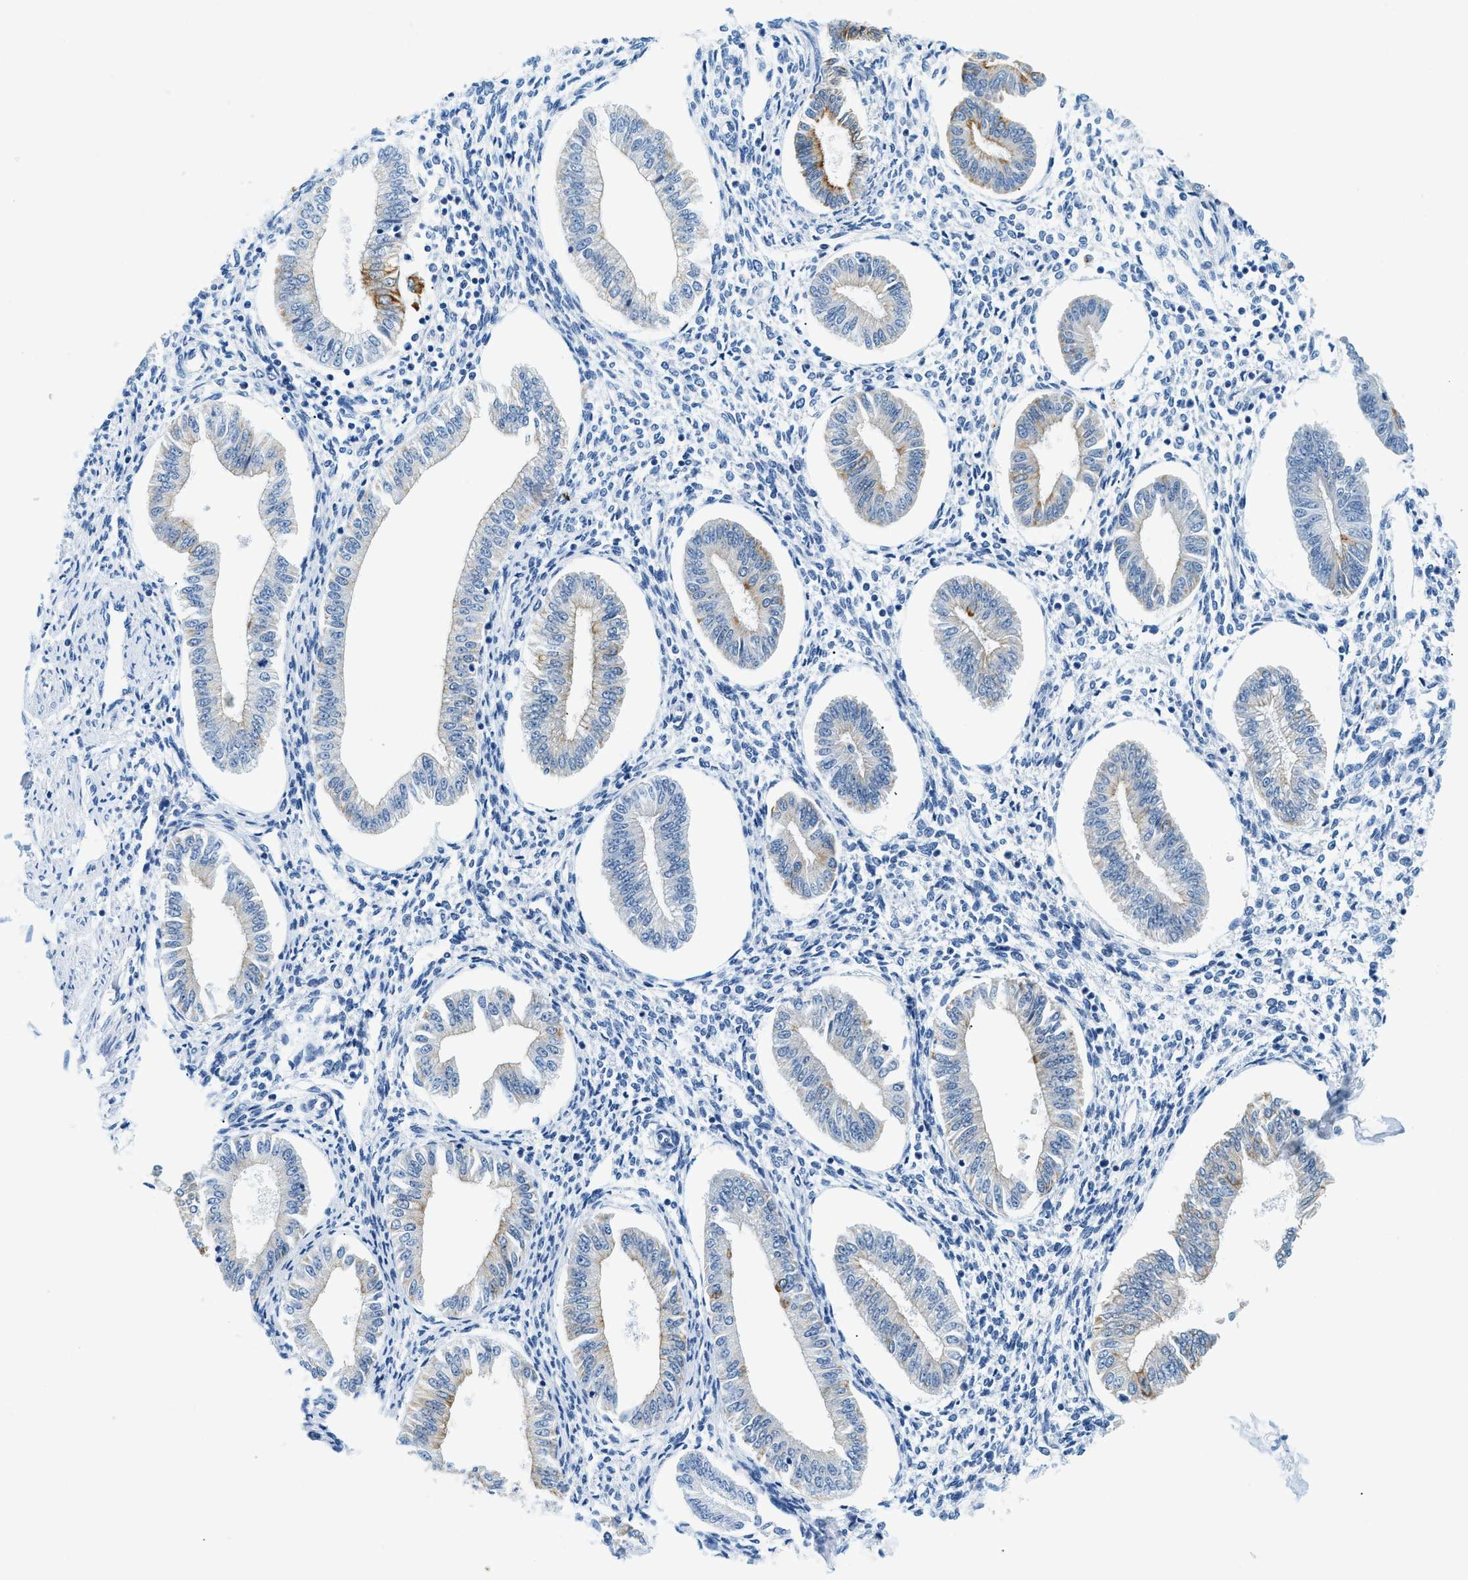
{"staining": {"intensity": "negative", "quantity": "none", "location": "none"}, "tissue": "endometrium", "cell_type": "Cells in endometrial stroma", "image_type": "normal", "snomed": [{"axis": "morphology", "description": "Normal tissue, NOS"}, {"axis": "topography", "description": "Endometrium"}], "caption": "High power microscopy photomicrograph of an IHC image of unremarkable endometrium, revealing no significant expression in cells in endometrial stroma.", "gene": "STXBP2", "patient": {"sex": "female", "age": 50}}